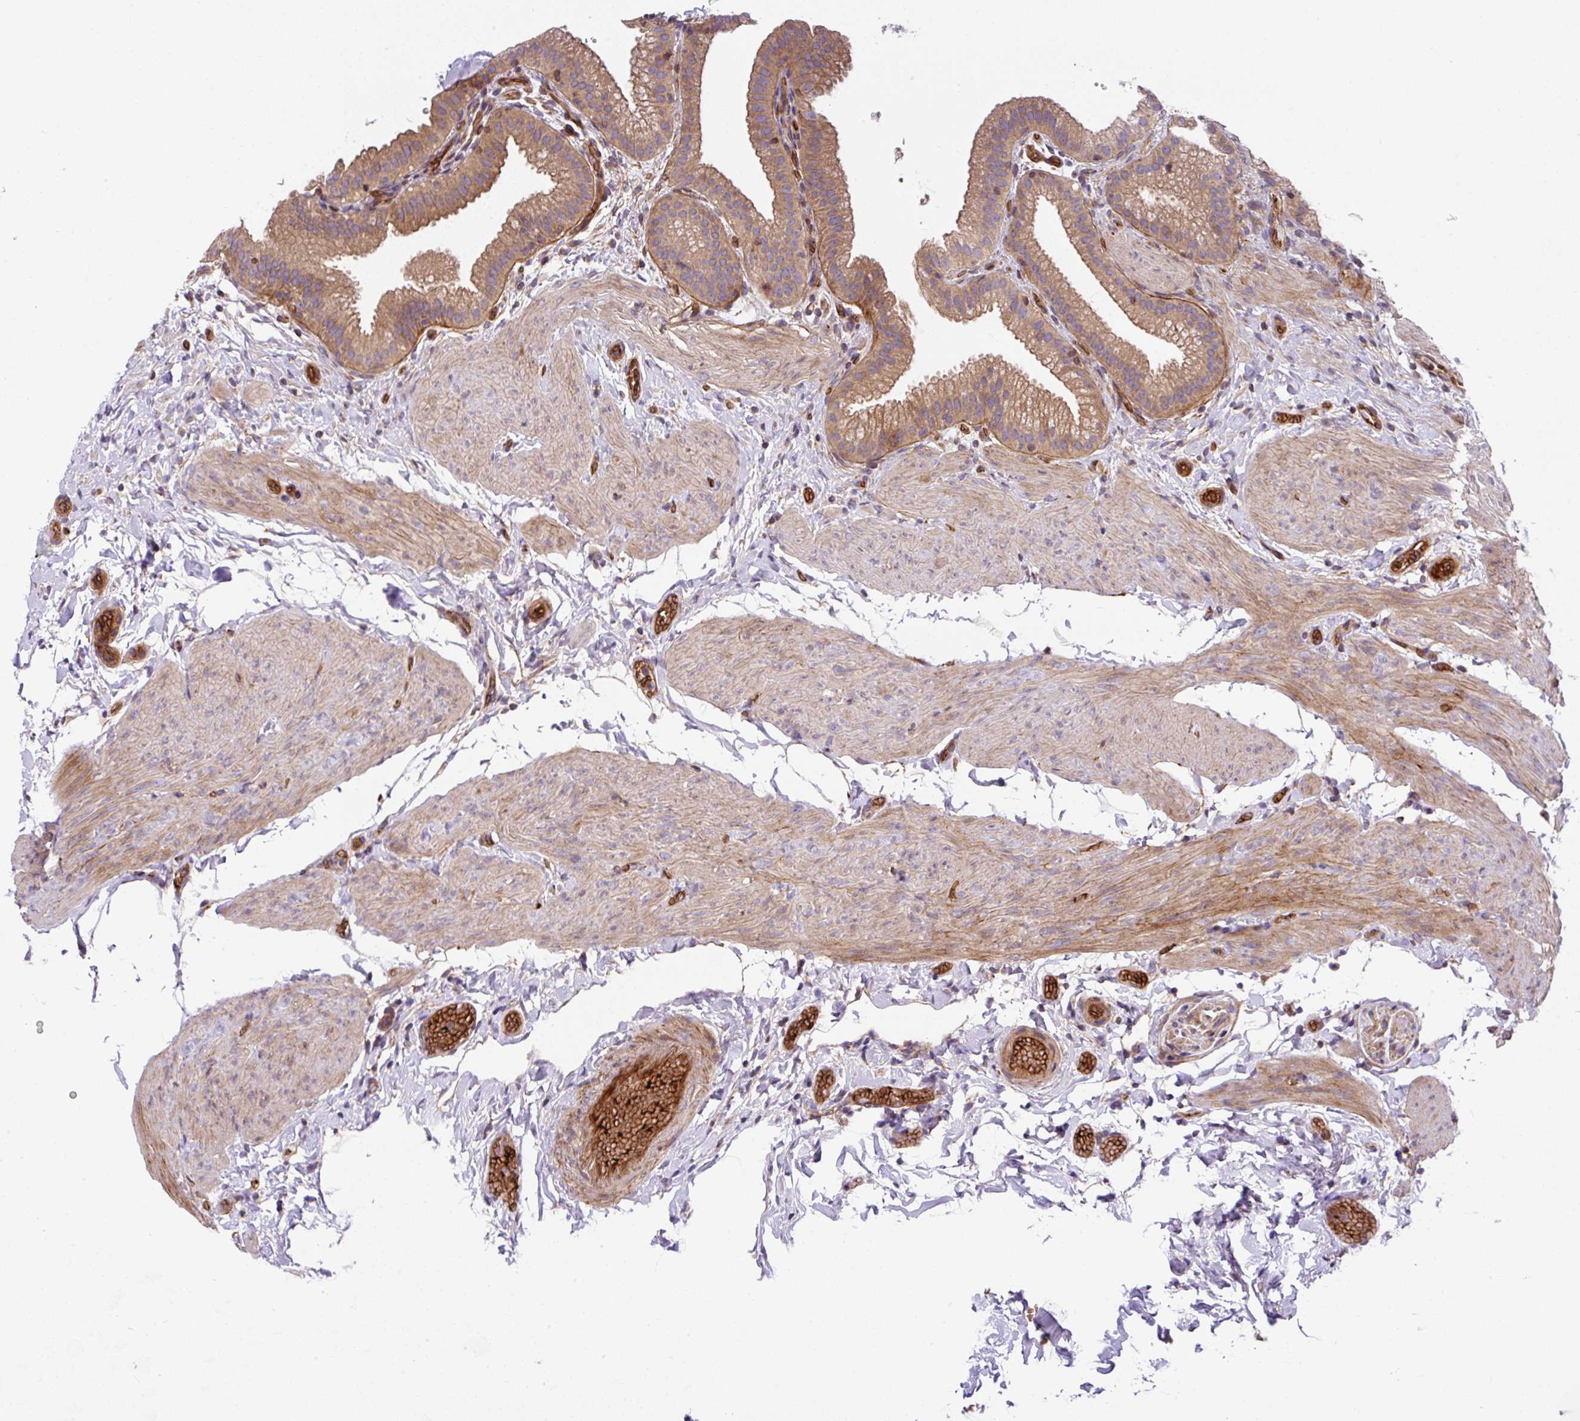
{"staining": {"intensity": "moderate", "quantity": "25%-75%", "location": "cytoplasmic/membranous"}, "tissue": "gallbladder", "cell_type": "Glandular cells", "image_type": "normal", "snomed": [{"axis": "morphology", "description": "Normal tissue, NOS"}, {"axis": "topography", "description": "Gallbladder"}], "caption": "Immunohistochemistry (IHC) (DAB (3,3'-diaminobenzidine)) staining of benign human gallbladder displays moderate cytoplasmic/membranous protein staining in approximately 25%-75% of glandular cells.", "gene": "APOBEC3D", "patient": {"sex": "female", "age": 63}}